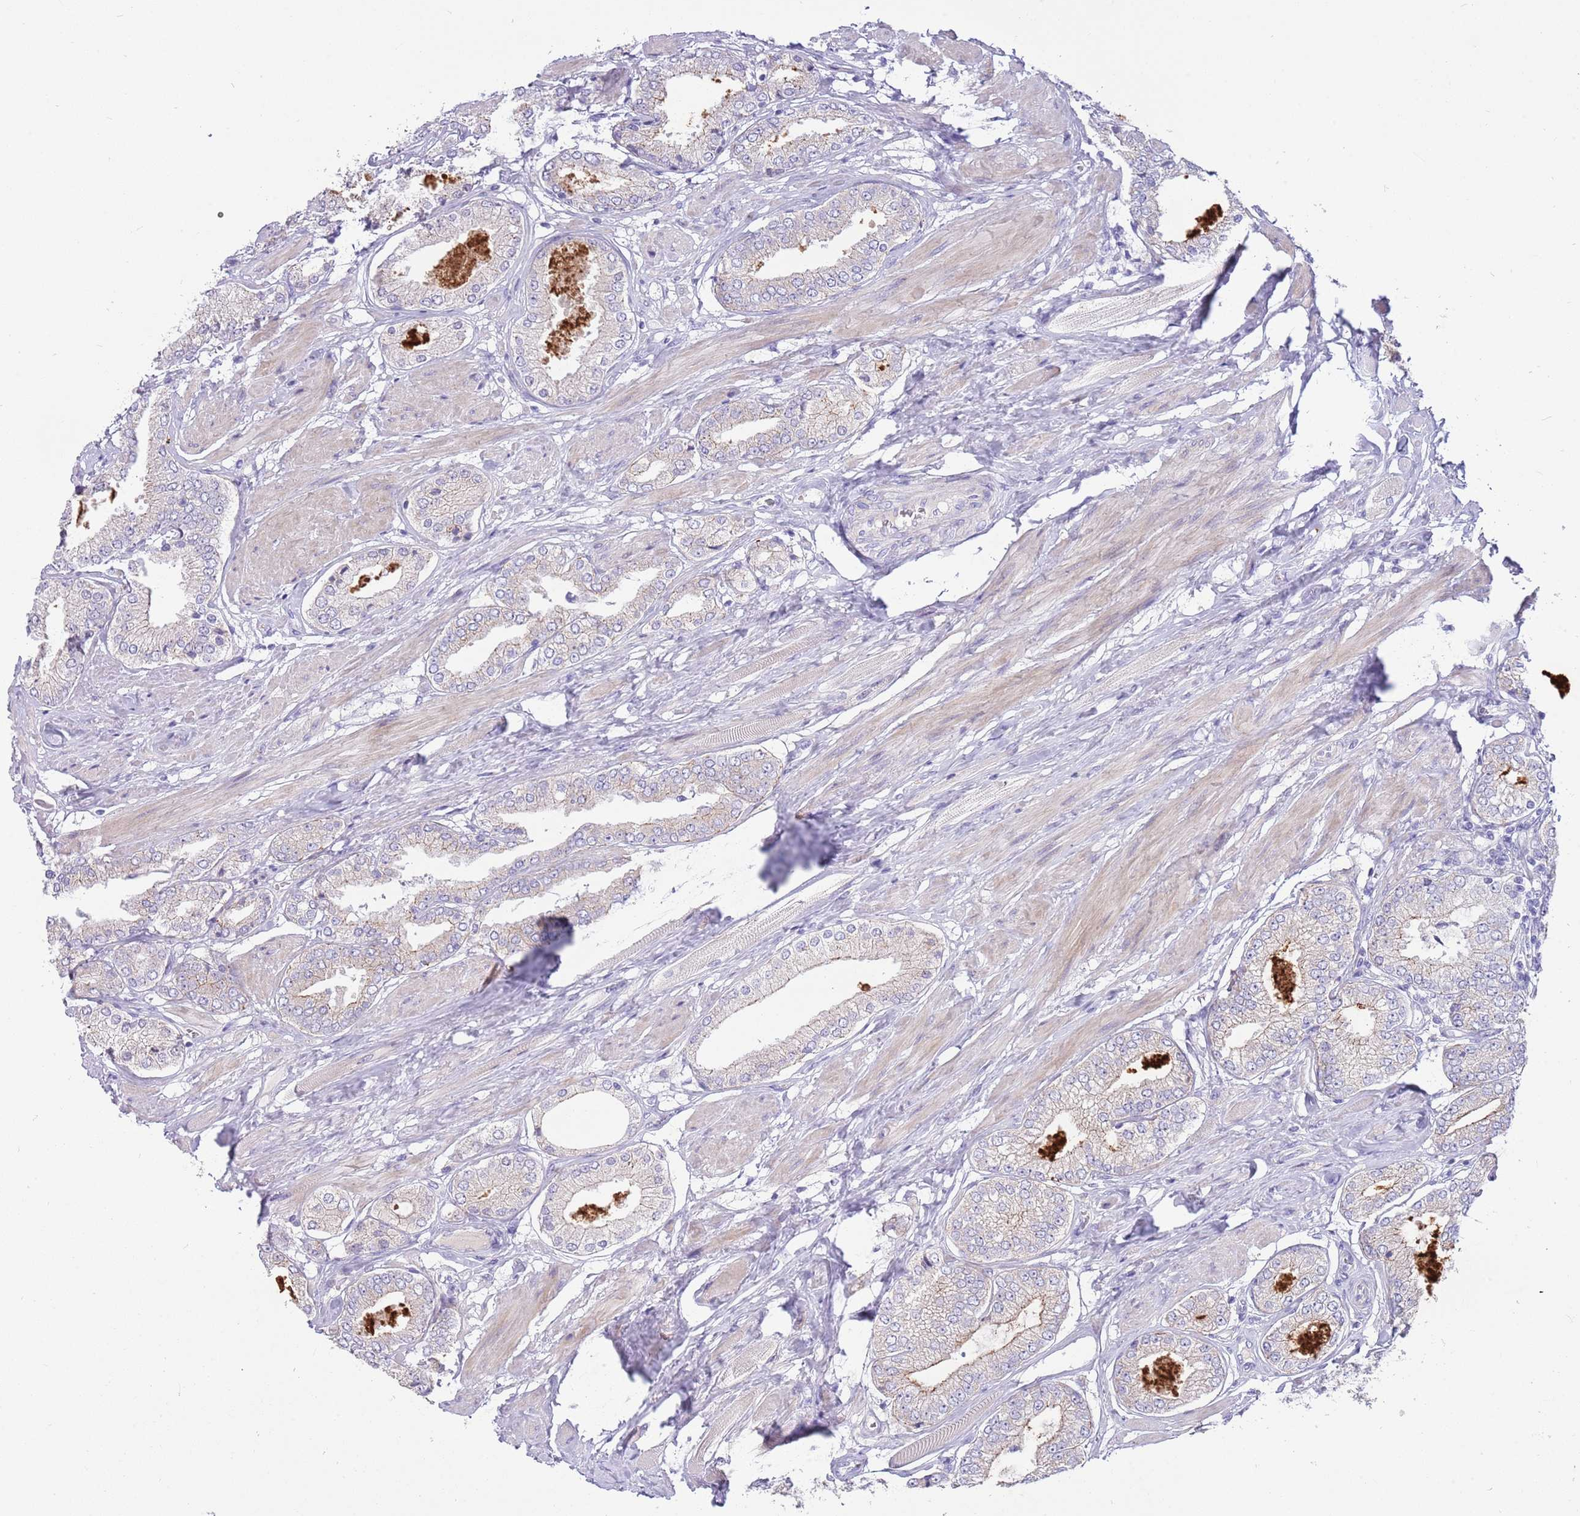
{"staining": {"intensity": "negative", "quantity": "none", "location": "none"}, "tissue": "prostate cancer", "cell_type": "Tumor cells", "image_type": "cancer", "snomed": [{"axis": "morphology", "description": "Adenocarcinoma, High grade"}, {"axis": "topography", "description": "Prostate and seminal vesicle, NOS"}], "caption": "Tumor cells are negative for brown protein staining in prostate cancer (adenocarcinoma (high-grade)).", "gene": "DDHD1", "patient": {"sex": "male", "age": 64}}